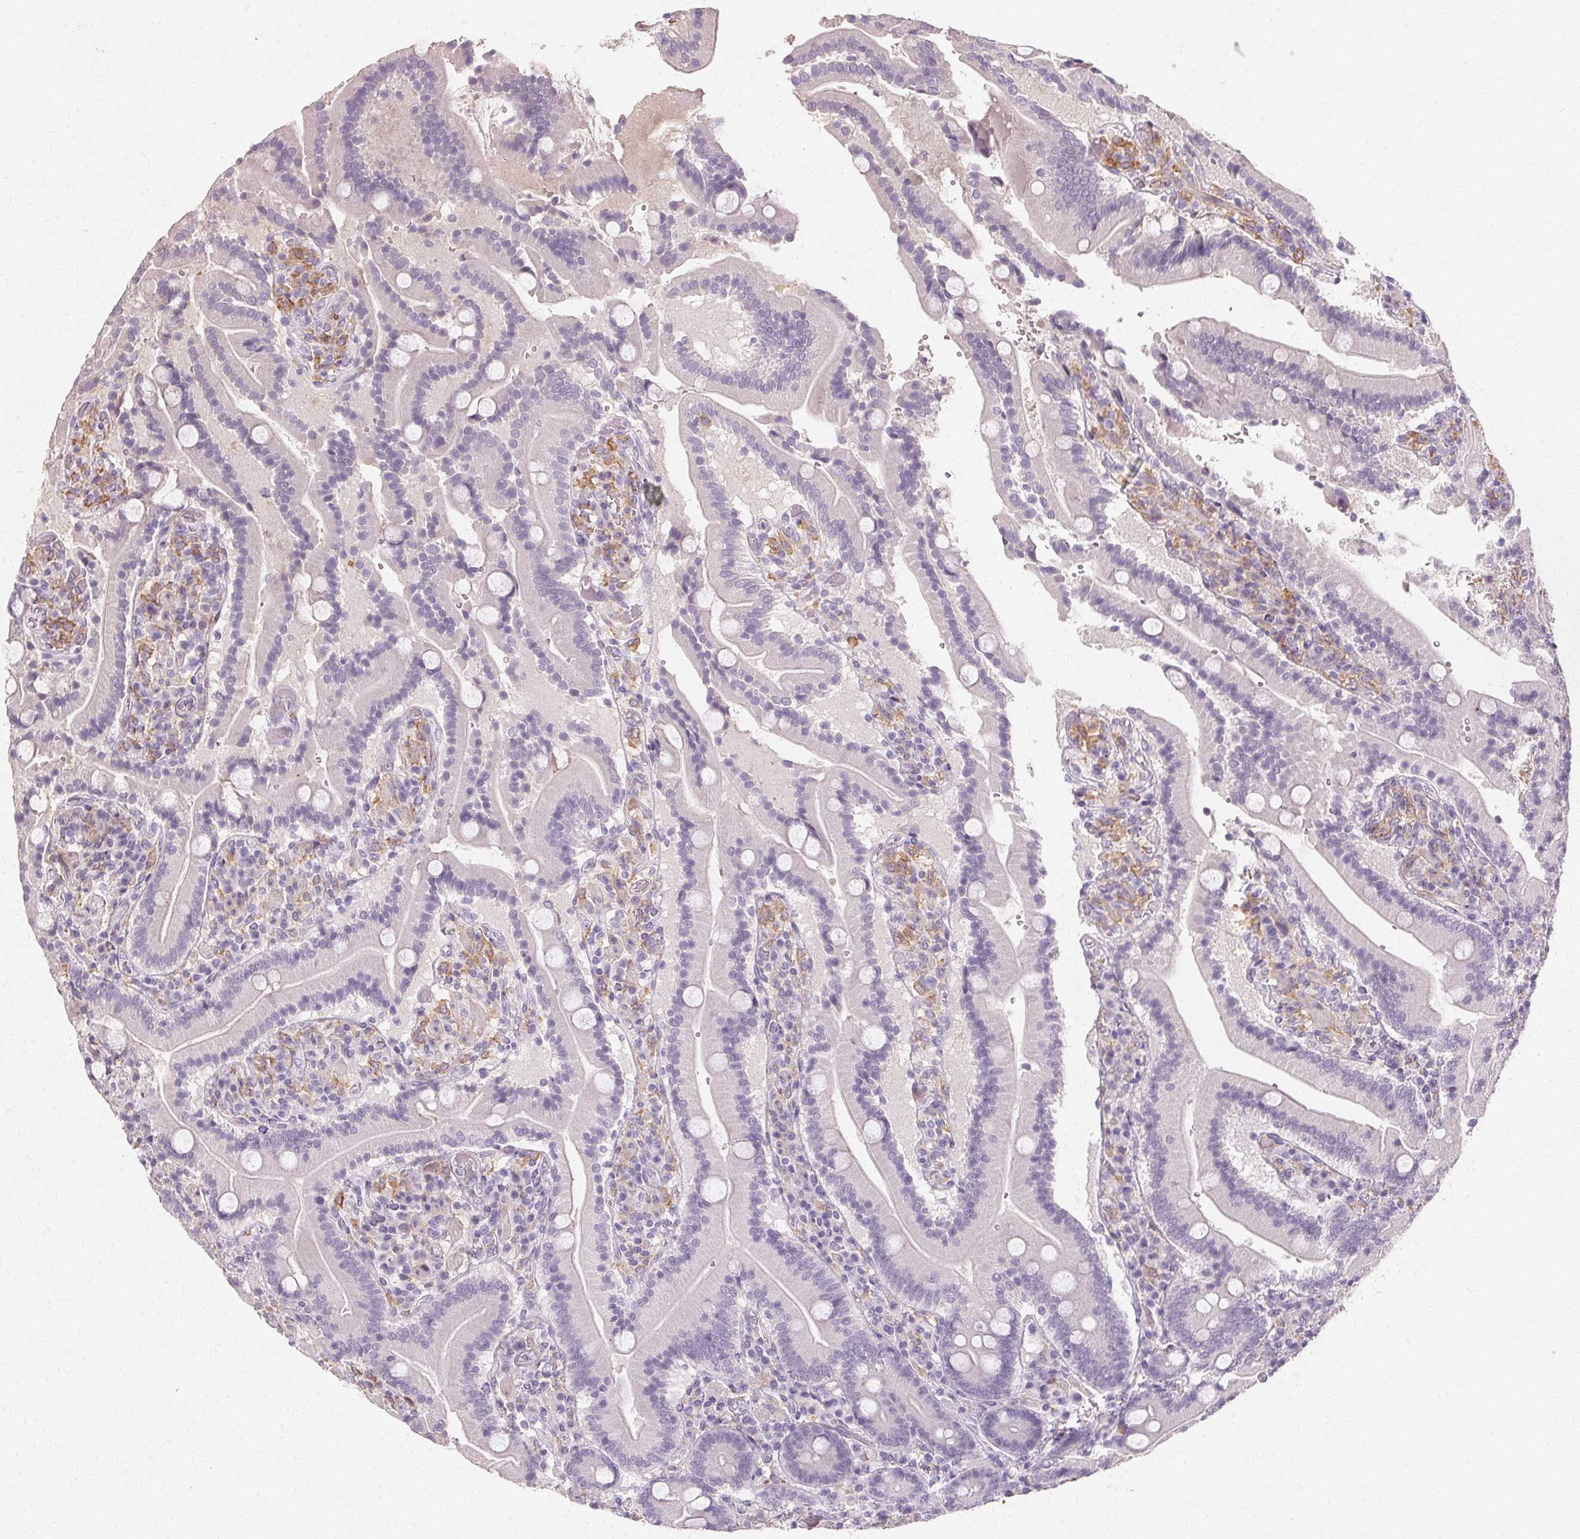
{"staining": {"intensity": "negative", "quantity": "none", "location": "none"}, "tissue": "duodenum", "cell_type": "Glandular cells", "image_type": "normal", "snomed": [{"axis": "morphology", "description": "Normal tissue, NOS"}, {"axis": "topography", "description": "Duodenum"}], "caption": "Protein analysis of benign duodenum reveals no significant positivity in glandular cells.", "gene": "IFNGR1", "patient": {"sex": "female", "age": 62}}